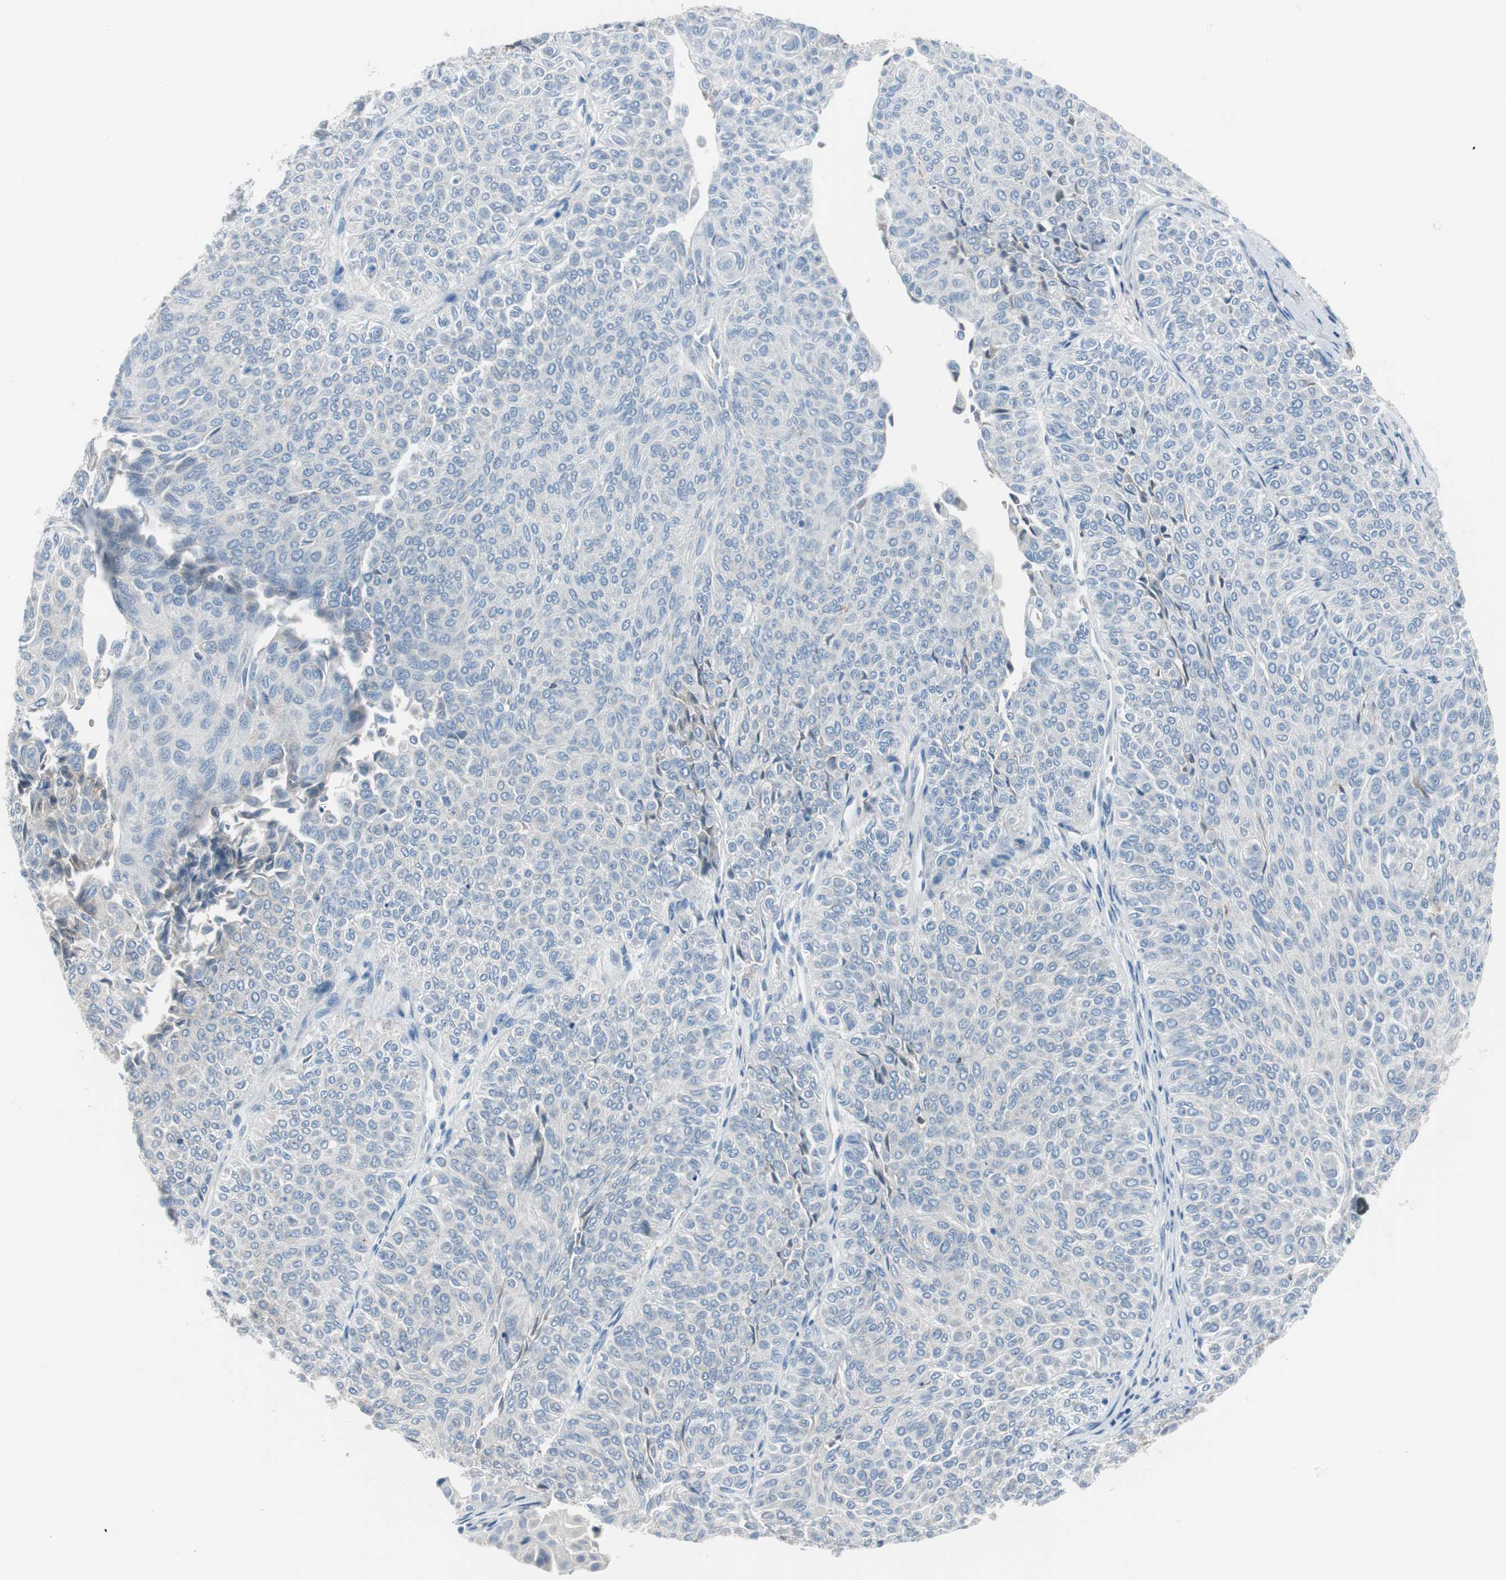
{"staining": {"intensity": "negative", "quantity": "none", "location": "none"}, "tissue": "urothelial cancer", "cell_type": "Tumor cells", "image_type": "cancer", "snomed": [{"axis": "morphology", "description": "Urothelial carcinoma, Low grade"}, {"axis": "topography", "description": "Urinary bladder"}], "caption": "A micrograph of urothelial cancer stained for a protein shows no brown staining in tumor cells. (Immunohistochemistry (ihc), brightfield microscopy, high magnification).", "gene": "SERPINF1", "patient": {"sex": "male", "age": 78}}